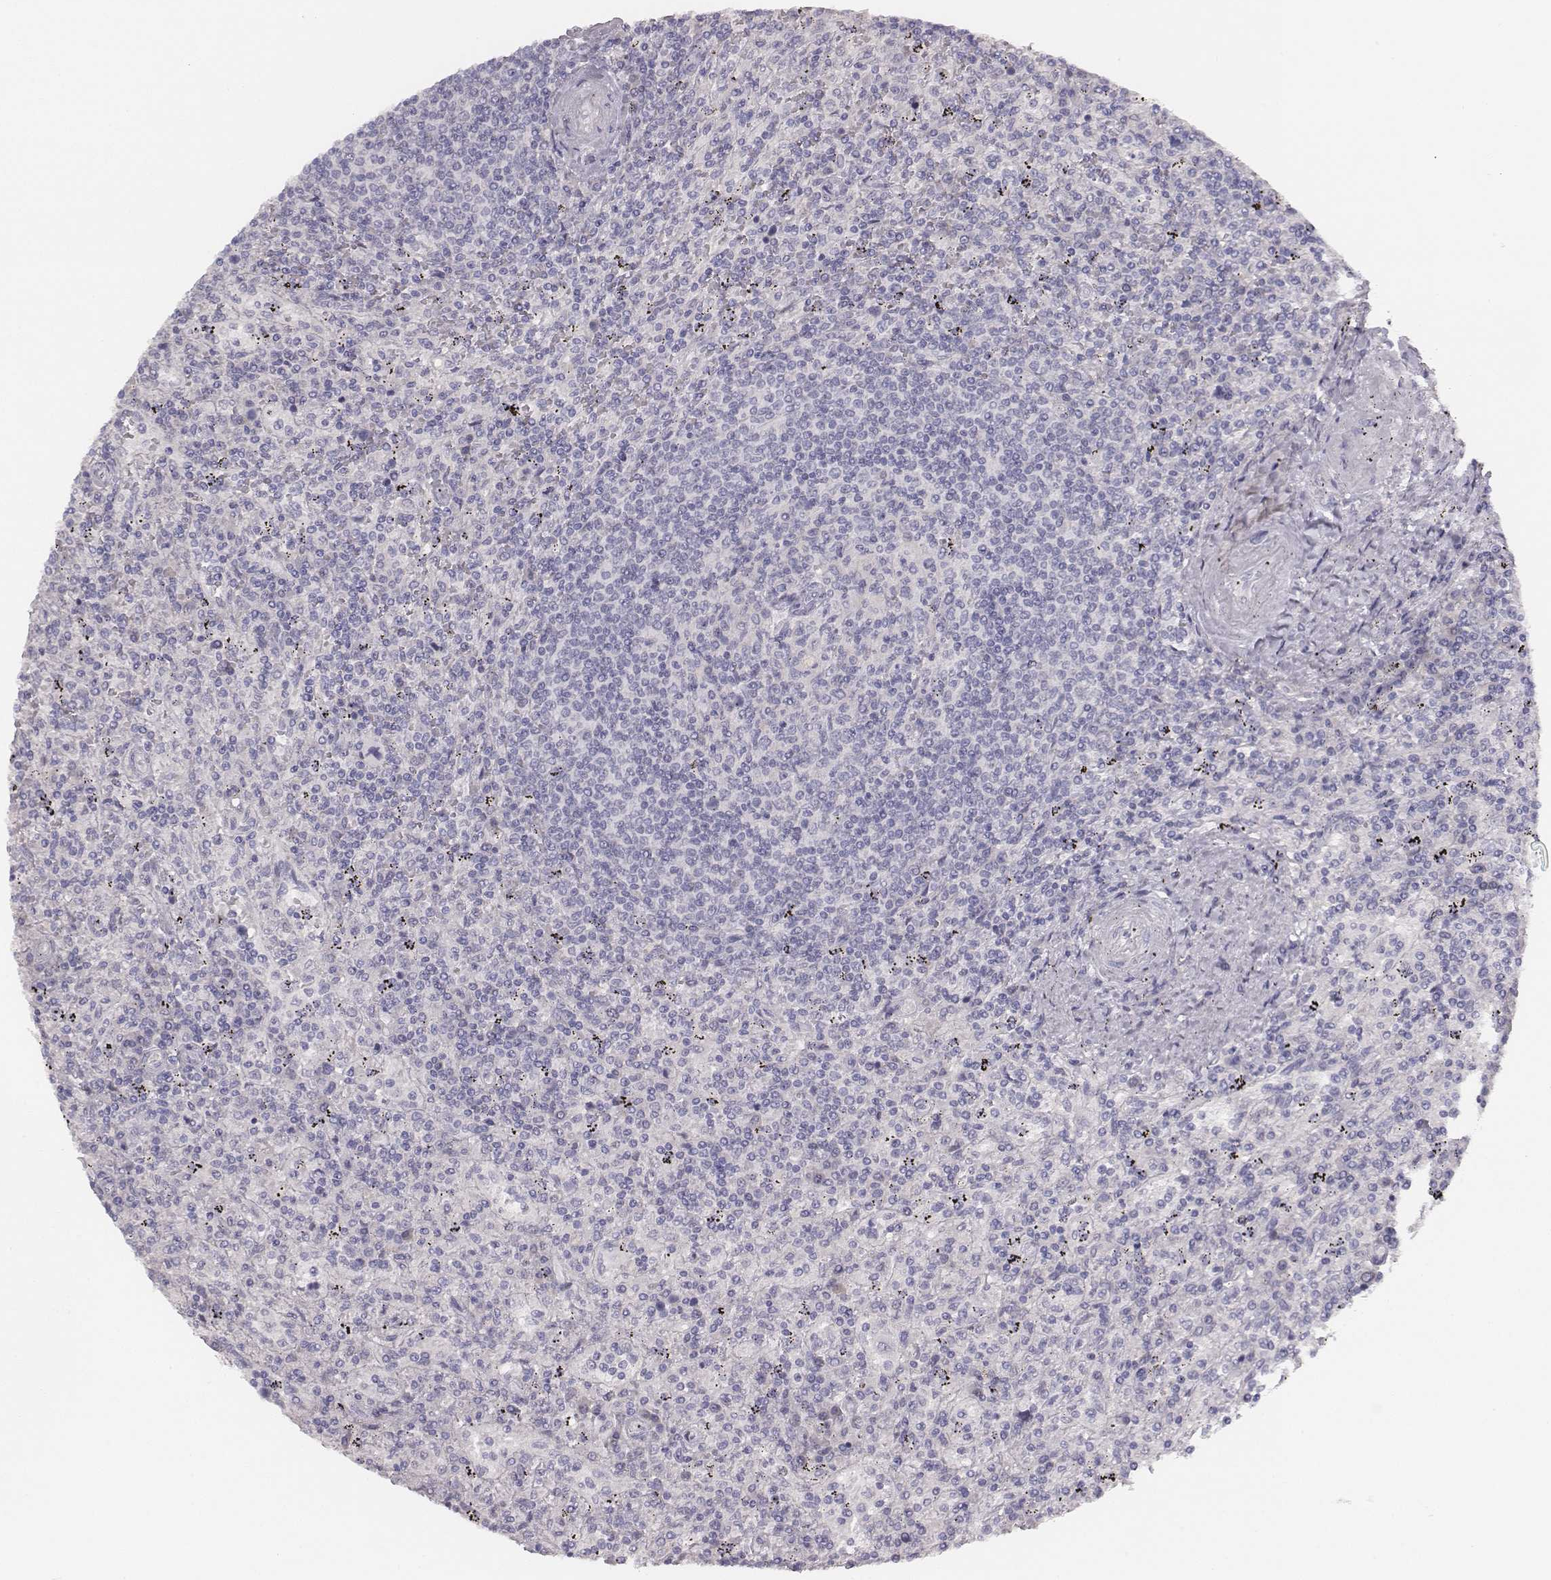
{"staining": {"intensity": "negative", "quantity": "none", "location": "none"}, "tissue": "lymphoma", "cell_type": "Tumor cells", "image_type": "cancer", "snomed": [{"axis": "morphology", "description": "Malignant lymphoma, non-Hodgkin's type, Low grade"}, {"axis": "topography", "description": "Spleen"}], "caption": "Low-grade malignant lymphoma, non-Hodgkin's type stained for a protein using IHC reveals no expression tumor cells.", "gene": "MYH6", "patient": {"sex": "male", "age": 62}}